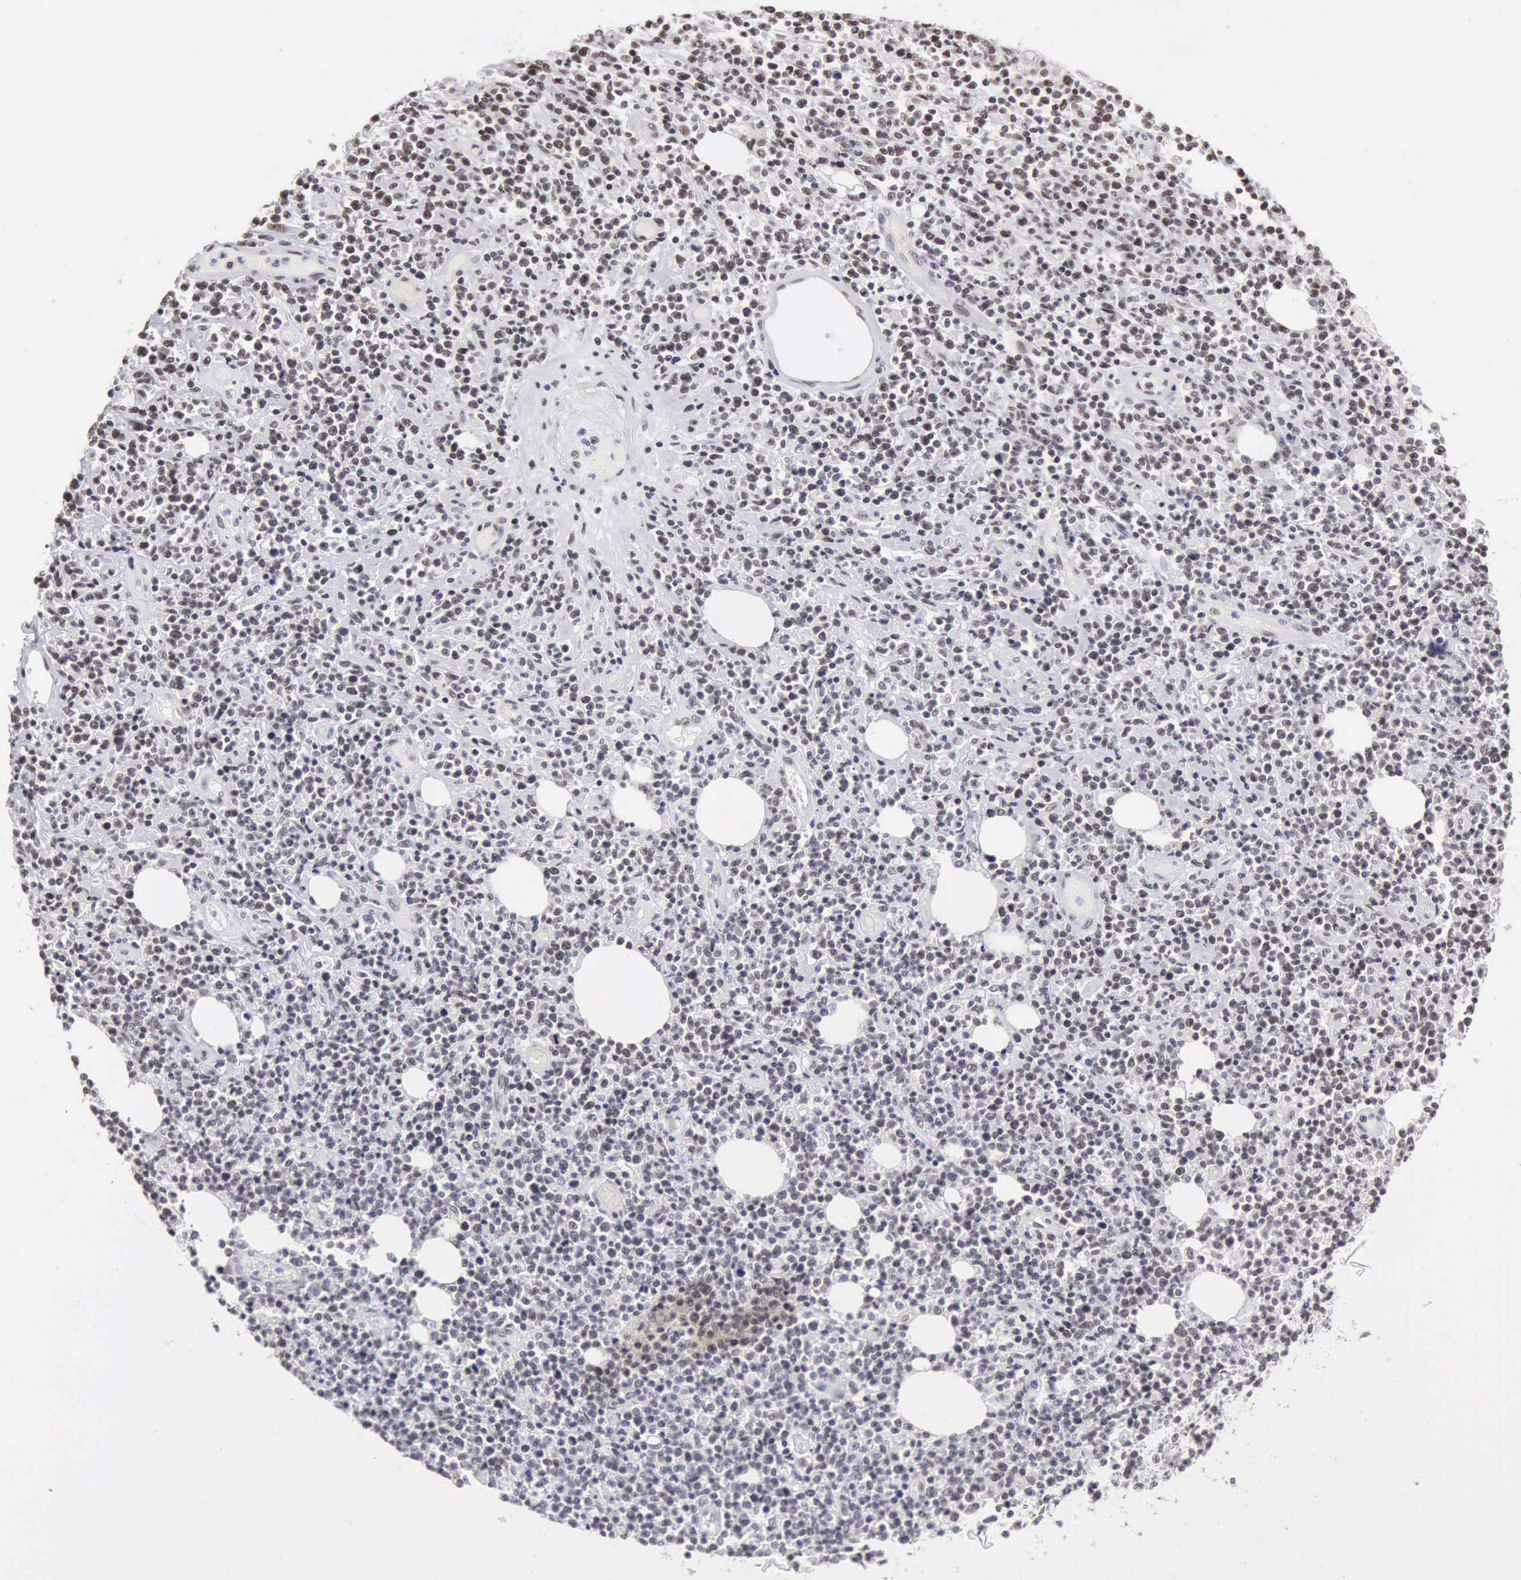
{"staining": {"intensity": "weak", "quantity": "25%-75%", "location": "nuclear"}, "tissue": "lymphoma", "cell_type": "Tumor cells", "image_type": "cancer", "snomed": [{"axis": "morphology", "description": "Malignant lymphoma, non-Hodgkin's type, High grade"}, {"axis": "topography", "description": "Colon"}], "caption": "Protein expression analysis of lymphoma reveals weak nuclear expression in about 25%-75% of tumor cells.", "gene": "TAF1", "patient": {"sex": "male", "age": 82}}